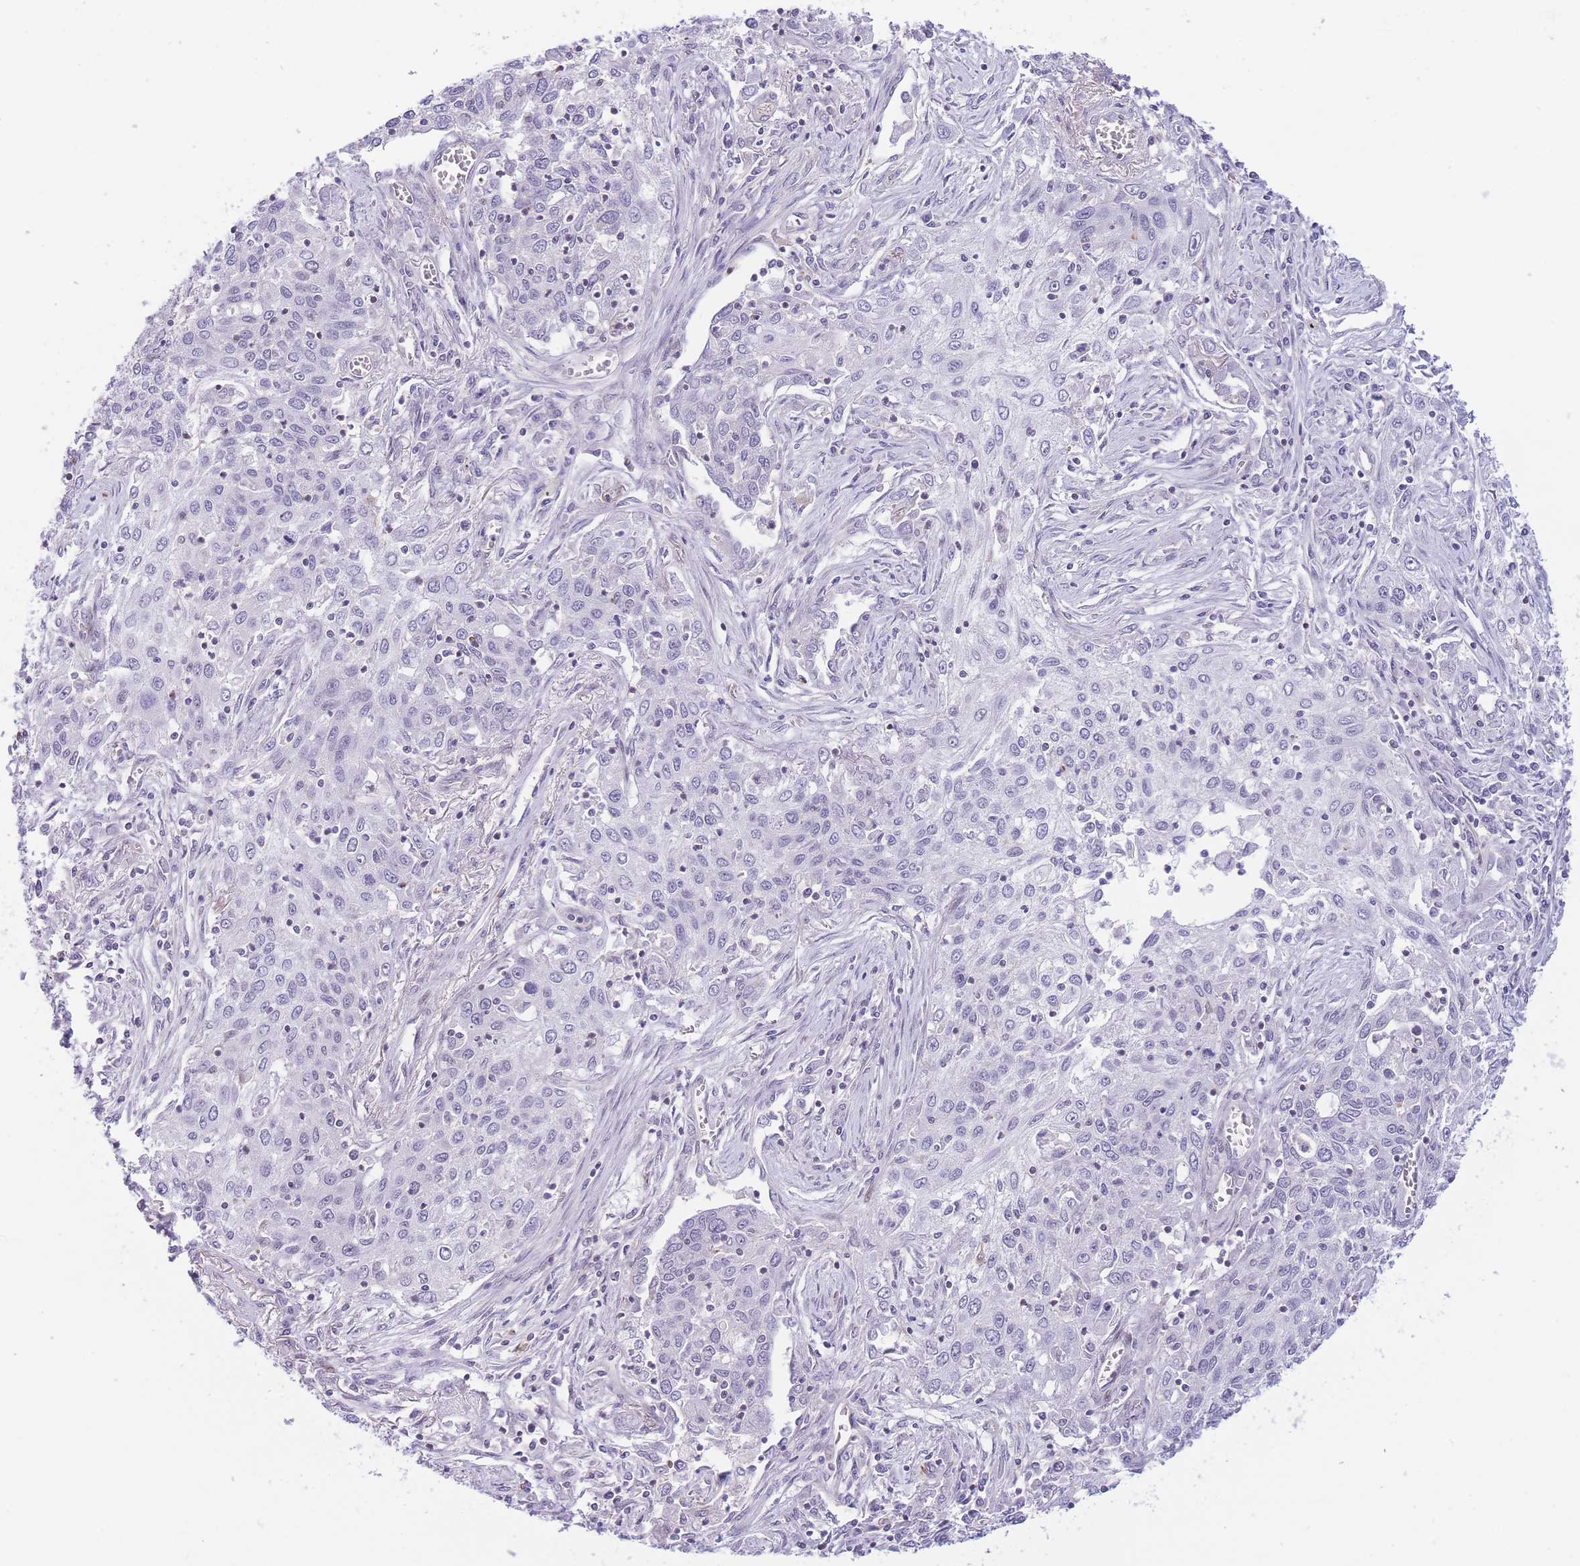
{"staining": {"intensity": "negative", "quantity": "none", "location": "none"}, "tissue": "lung cancer", "cell_type": "Tumor cells", "image_type": "cancer", "snomed": [{"axis": "morphology", "description": "Squamous cell carcinoma, NOS"}, {"axis": "topography", "description": "Lung"}], "caption": "Tumor cells show no significant positivity in lung cancer (squamous cell carcinoma).", "gene": "C9orf152", "patient": {"sex": "female", "age": 69}}